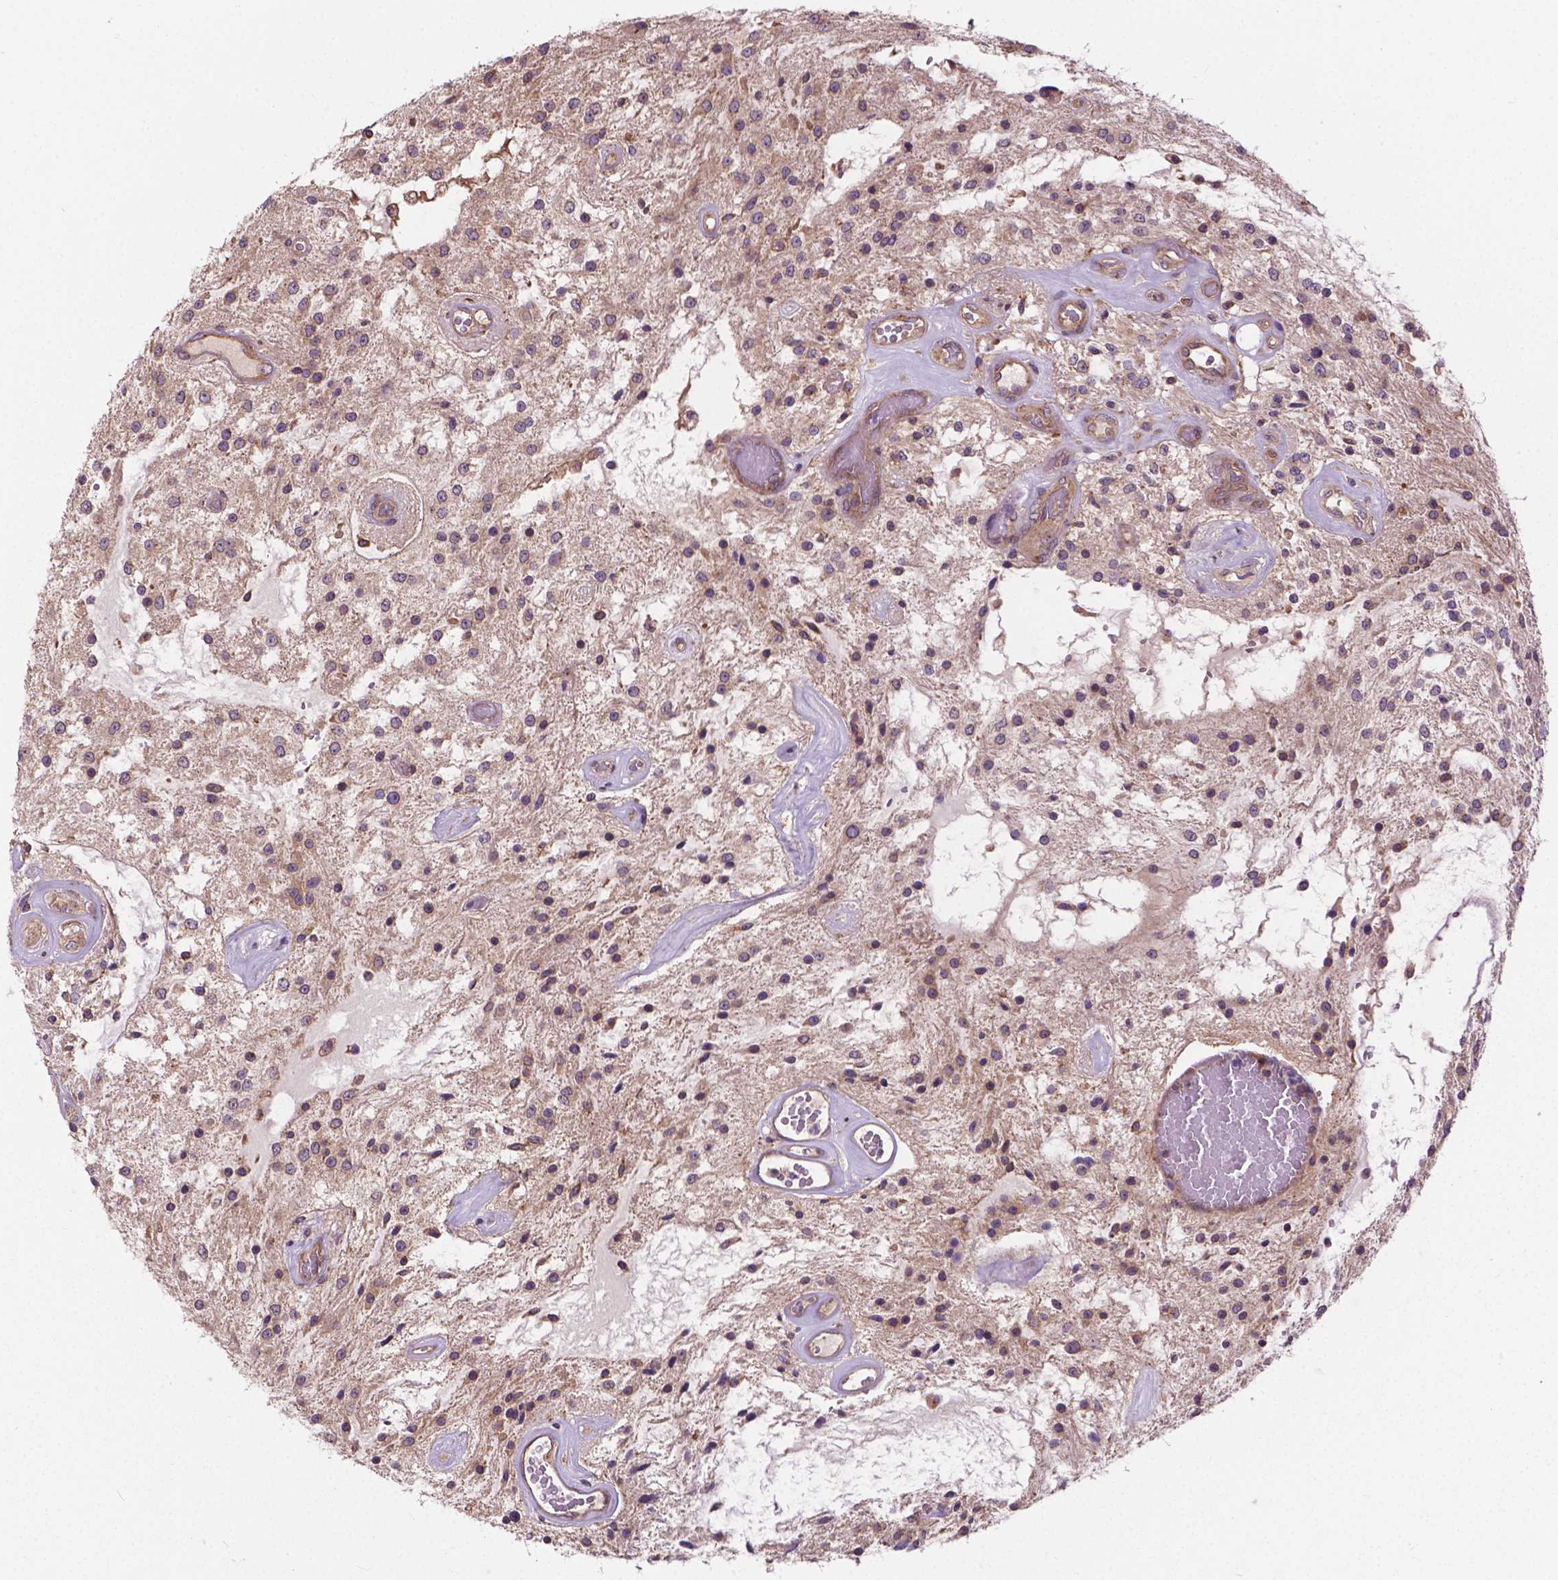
{"staining": {"intensity": "negative", "quantity": "none", "location": "none"}, "tissue": "glioma", "cell_type": "Tumor cells", "image_type": "cancer", "snomed": [{"axis": "morphology", "description": "Glioma, malignant, Low grade"}, {"axis": "topography", "description": "Cerebellum"}], "caption": "DAB immunohistochemical staining of malignant glioma (low-grade) shows no significant staining in tumor cells.", "gene": "MZT1", "patient": {"sex": "female", "age": 14}}